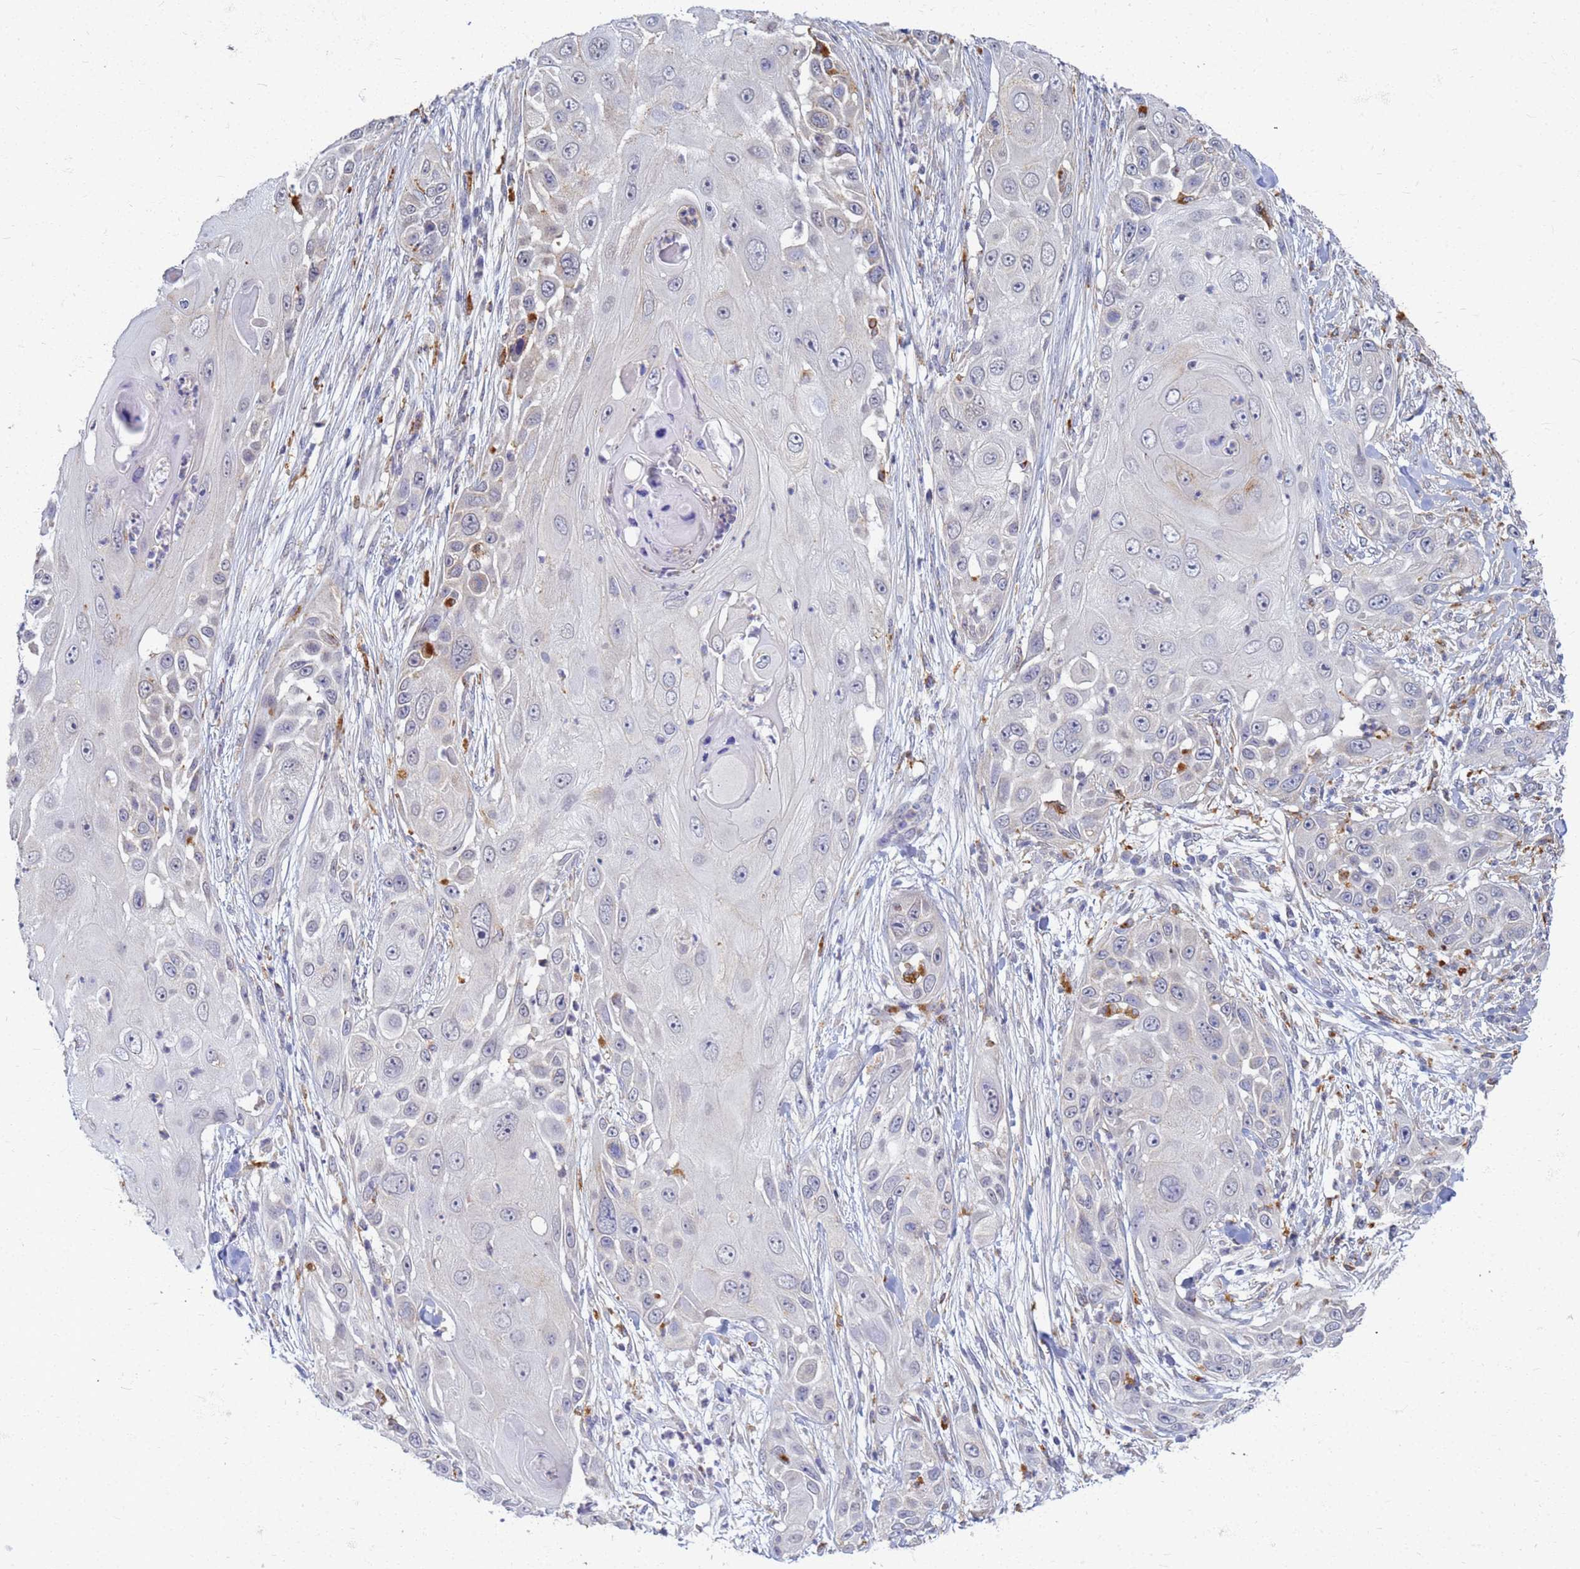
{"staining": {"intensity": "negative", "quantity": "none", "location": "none"}, "tissue": "skin cancer", "cell_type": "Tumor cells", "image_type": "cancer", "snomed": [{"axis": "morphology", "description": "Squamous cell carcinoma, NOS"}, {"axis": "topography", "description": "Skin"}], "caption": "Tumor cells are negative for protein expression in human skin squamous cell carcinoma.", "gene": "ATP6V1E1", "patient": {"sex": "female", "age": 44}}